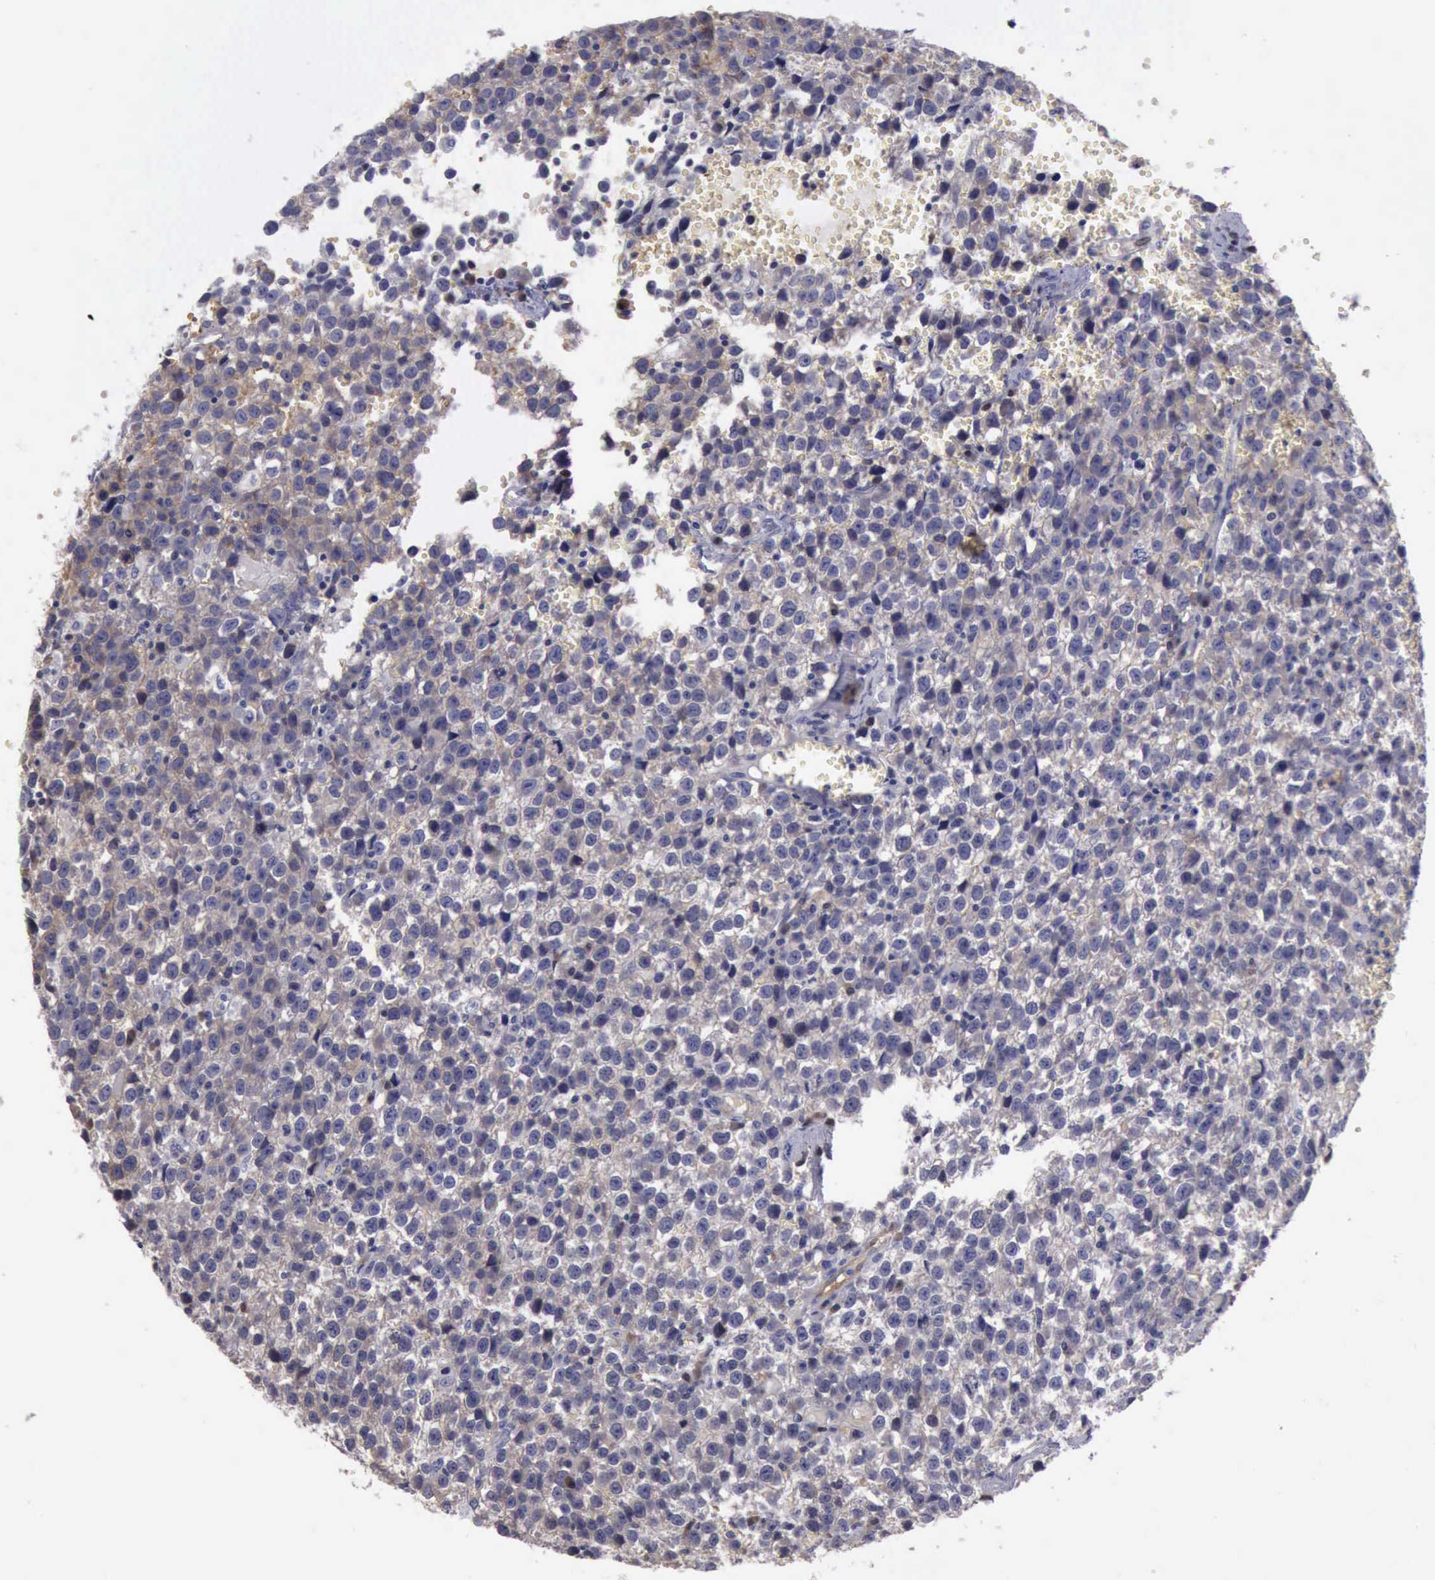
{"staining": {"intensity": "weak", "quantity": ">75%", "location": "cytoplasmic/membranous"}, "tissue": "testis cancer", "cell_type": "Tumor cells", "image_type": "cancer", "snomed": [{"axis": "morphology", "description": "Seminoma, NOS"}, {"axis": "topography", "description": "Testis"}], "caption": "A brown stain labels weak cytoplasmic/membranous staining of a protein in human testis cancer tumor cells.", "gene": "CEP128", "patient": {"sex": "male", "age": 35}}